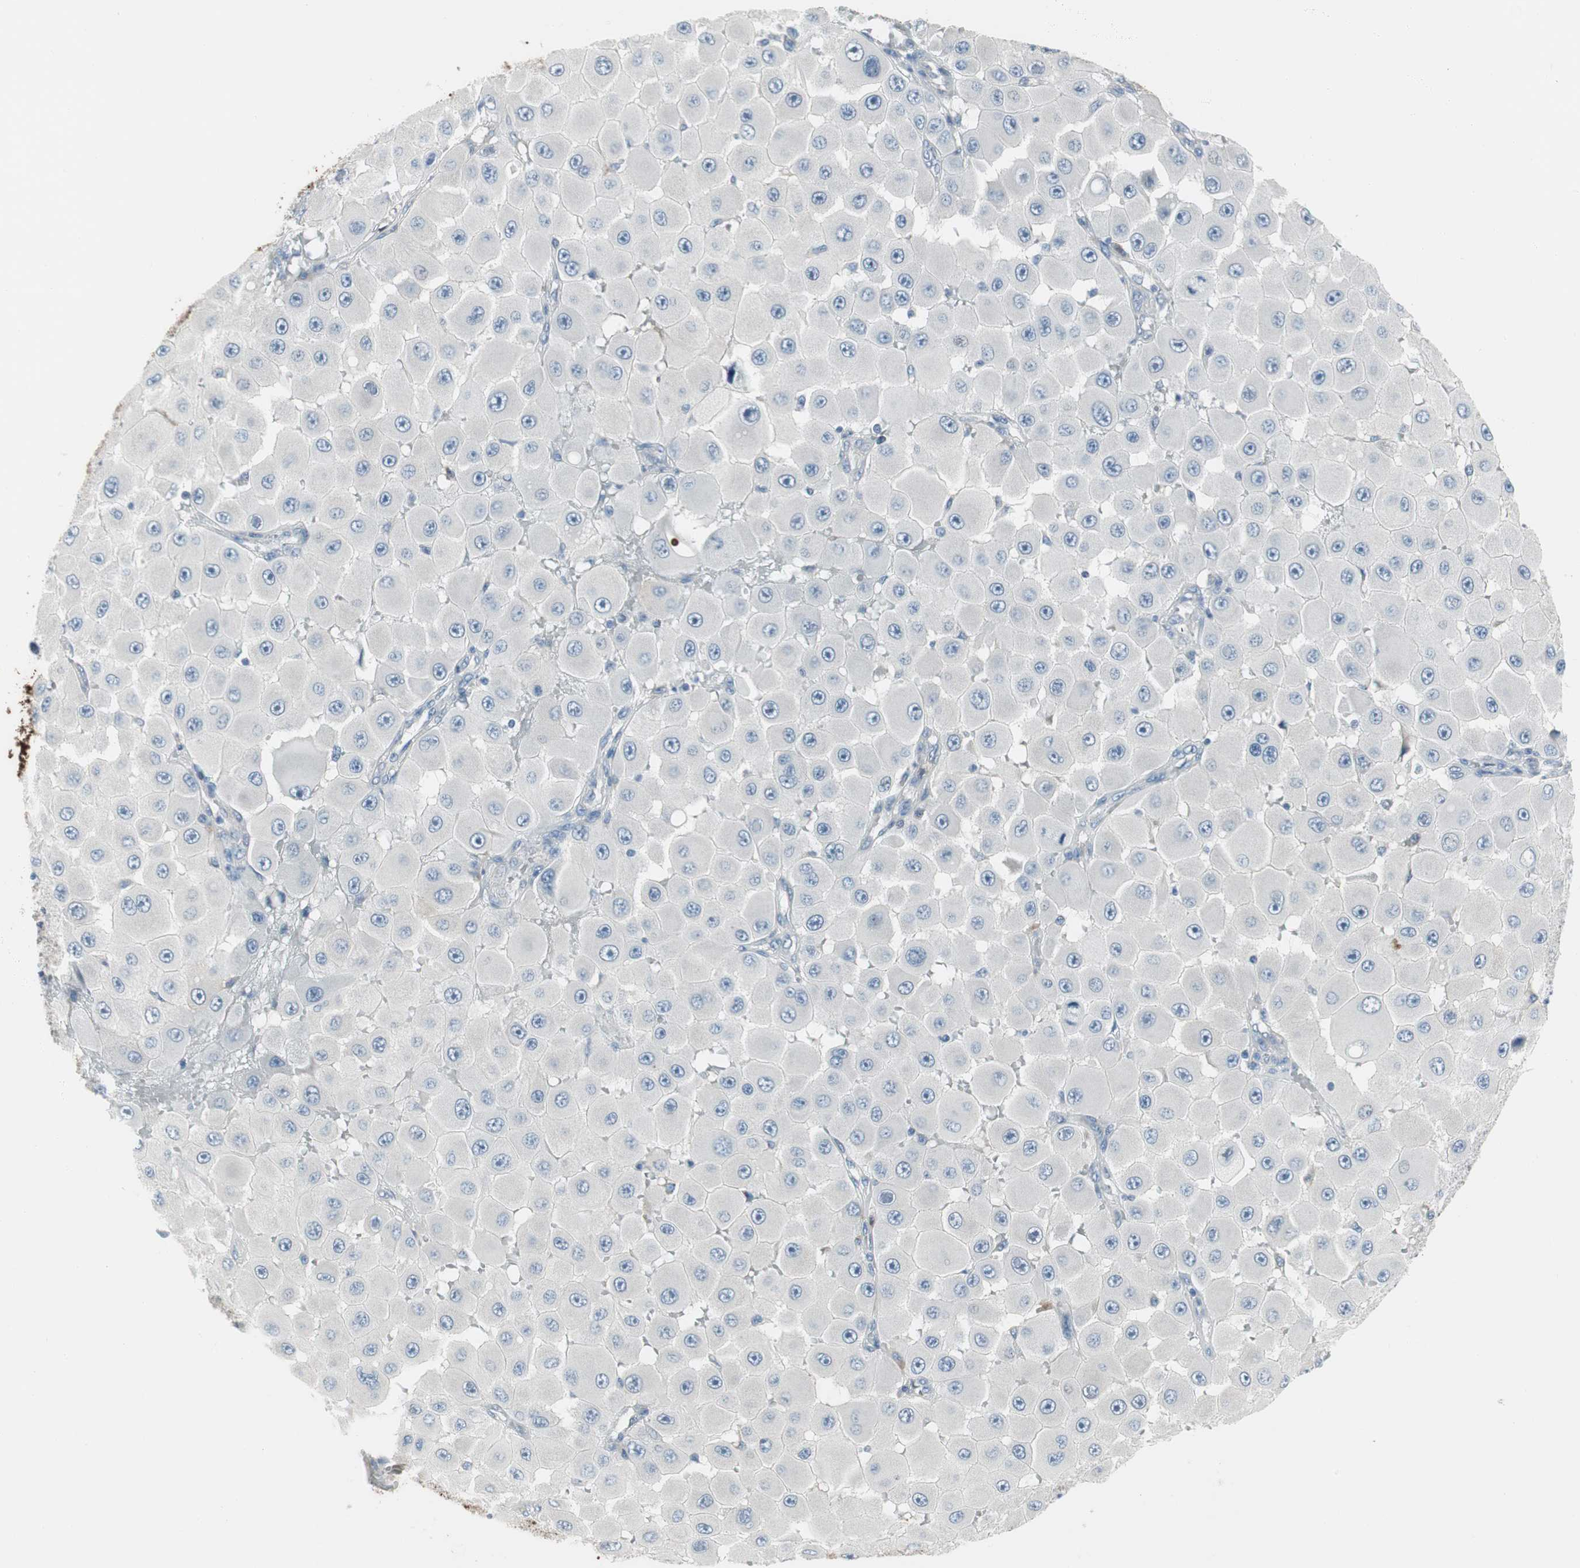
{"staining": {"intensity": "negative", "quantity": "none", "location": "none"}, "tissue": "melanoma", "cell_type": "Tumor cells", "image_type": "cancer", "snomed": [{"axis": "morphology", "description": "Malignant melanoma, NOS"}, {"axis": "topography", "description": "Skin"}], "caption": "Immunohistochemistry histopathology image of human malignant melanoma stained for a protein (brown), which exhibits no staining in tumor cells.", "gene": "PIGR", "patient": {"sex": "female", "age": 81}}